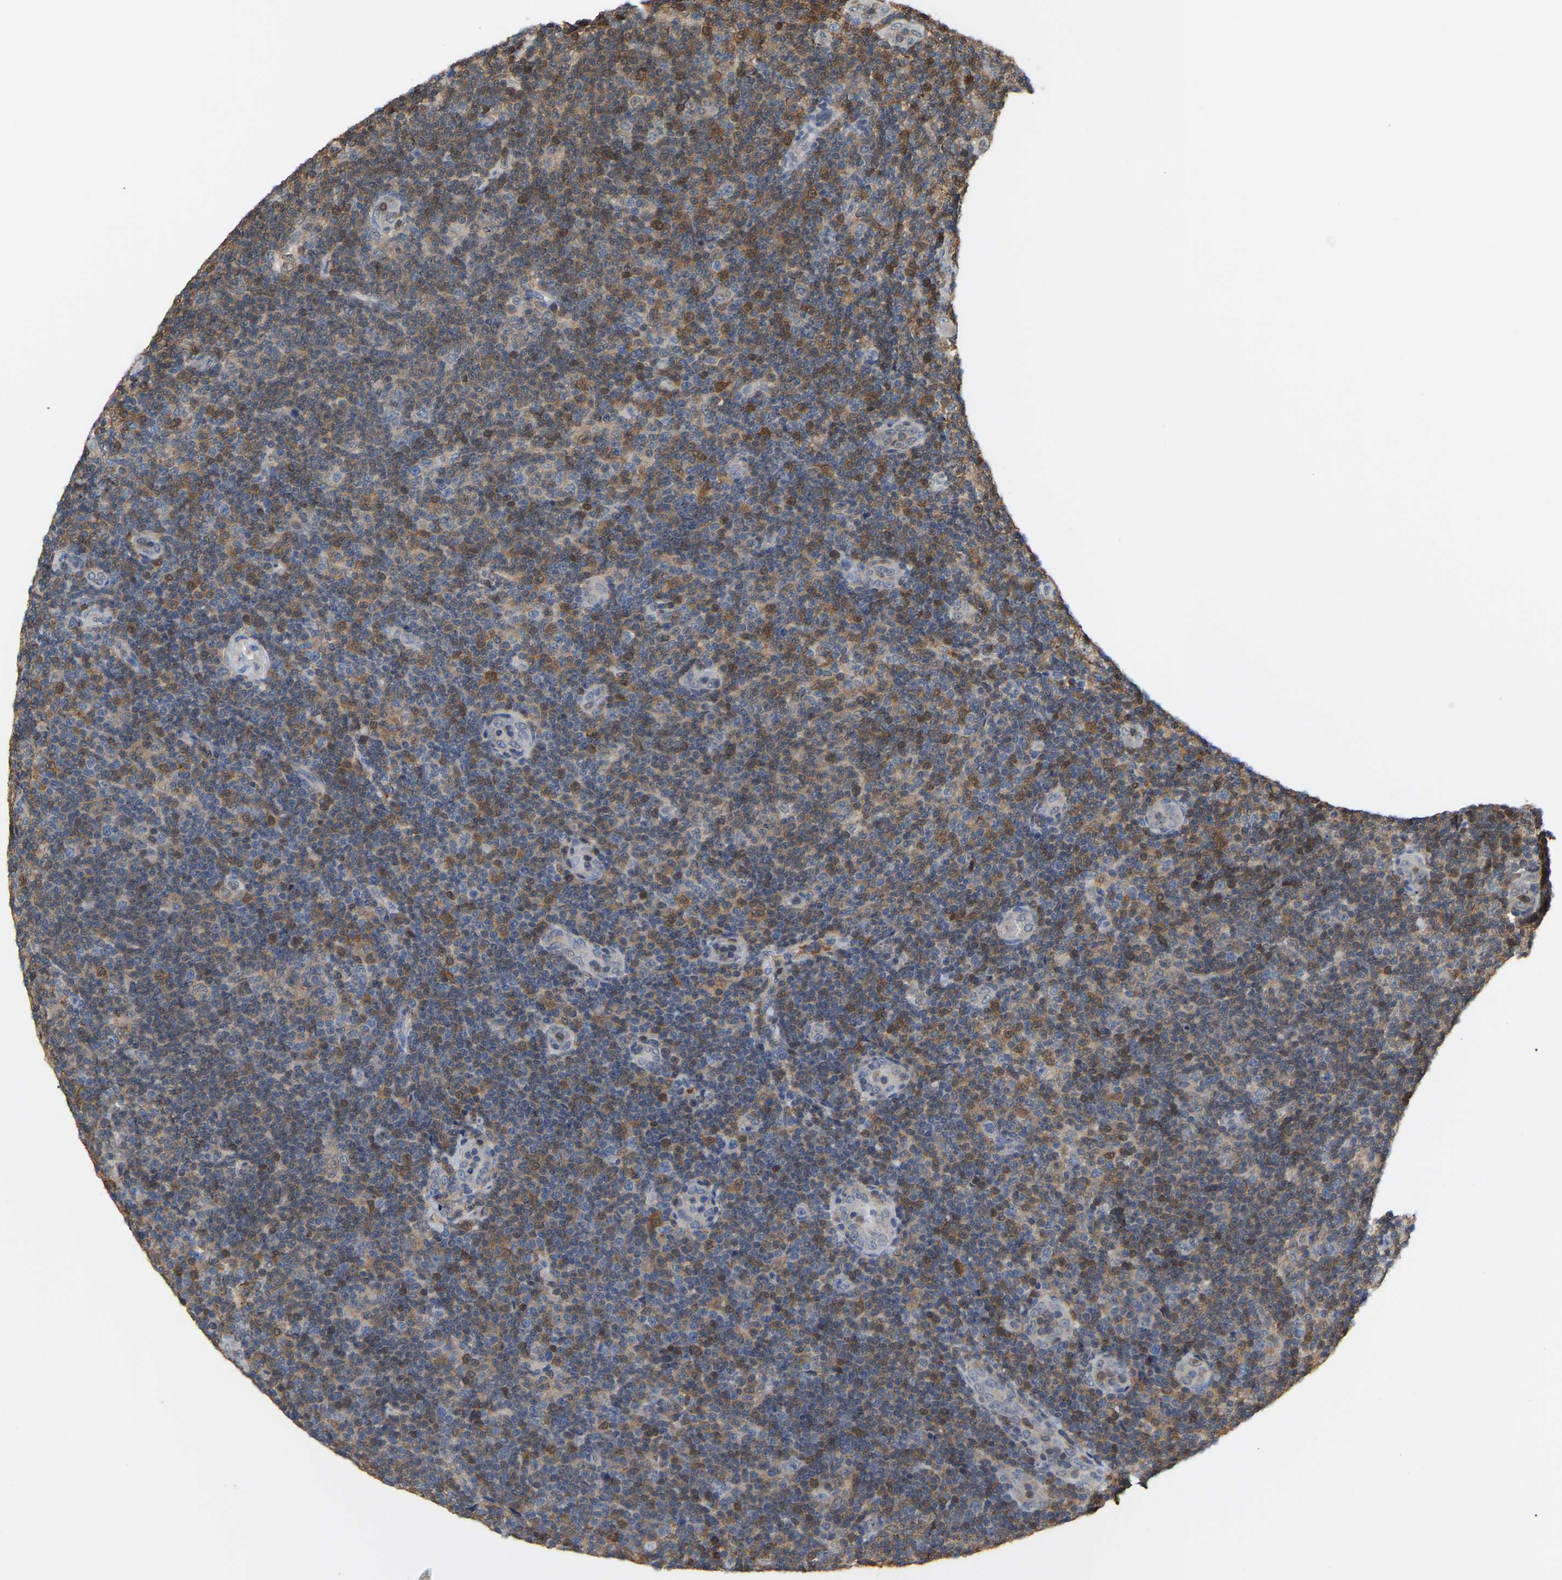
{"staining": {"intensity": "moderate", "quantity": "25%-75%", "location": "cytoplasmic/membranous"}, "tissue": "lymphoma", "cell_type": "Tumor cells", "image_type": "cancer", "snomed": [{"axis": "morphology", "description": "Malignant lymphoma, non-Hodgkin's type, Low grade"}, {"axis": "topography", "description": "Lymph node"}], "caption": "This histopathology image shows IHC staining of lymphoma, with medium moderate cytoplasmic/membranous staining in approximately 25%-75% of tumor cells.", "gene": "MTPN", "patient": {"sex": "male", "age": 83}}